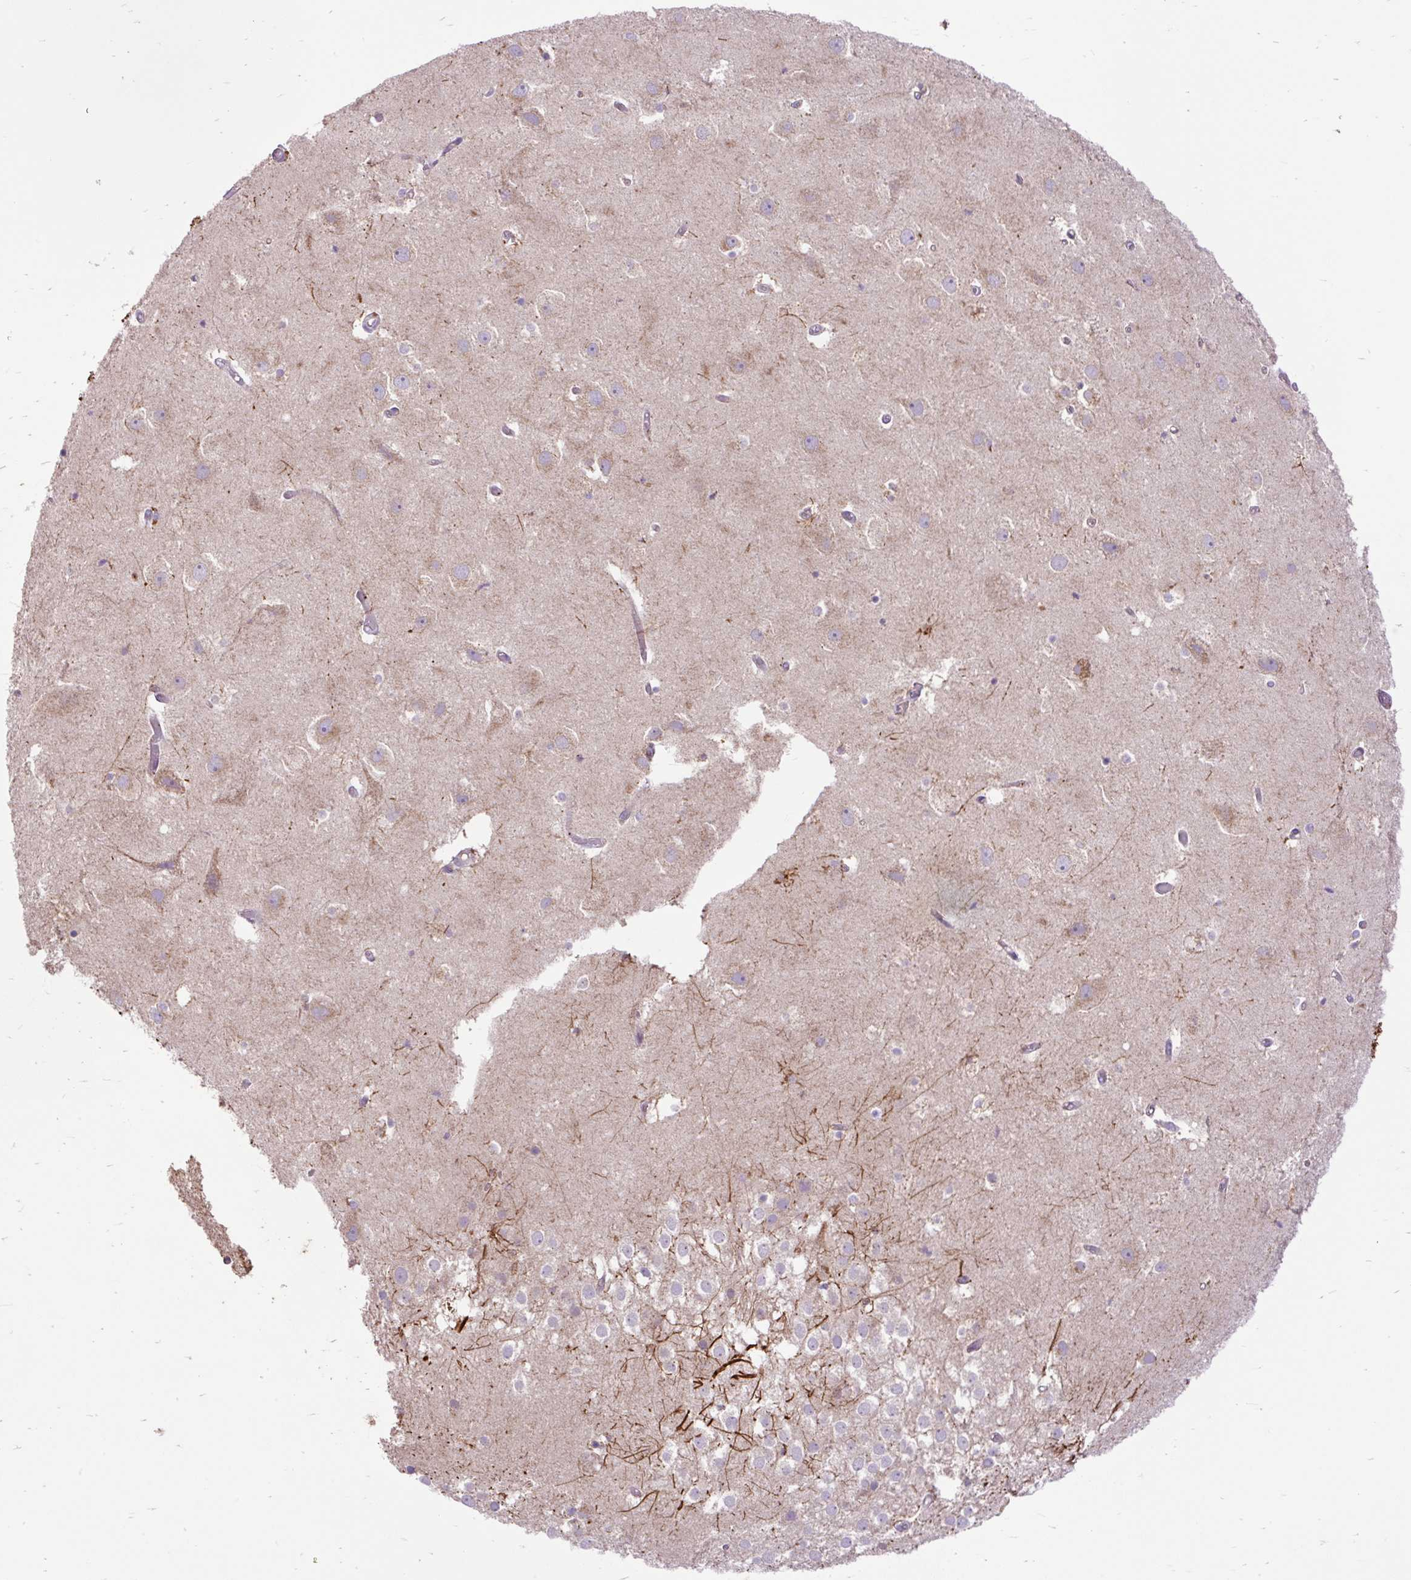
{"staining": {"intensity": "moderate", "quantity": "<25%", "location": "cytoplasmic/membranous"}, "tissue": "hippocampus", "cell_type": "Glial cells", "image_type": "normal", "snomed": [{"axis": "morphology", "description": "Normal tissue, NOS"}, {"axis": "topography", "description": "Hippocampus"}], "caption": "Hippocampus stained for a protein reveals moderate cytoplasmic/membranous positivity in glial cells. Immunohistochemistry (ihc) stains the protein of interest in brown and the nuclei are stained blue.", "gene": "TOMM40", "patient": {"sex": "female", "age": 52}}